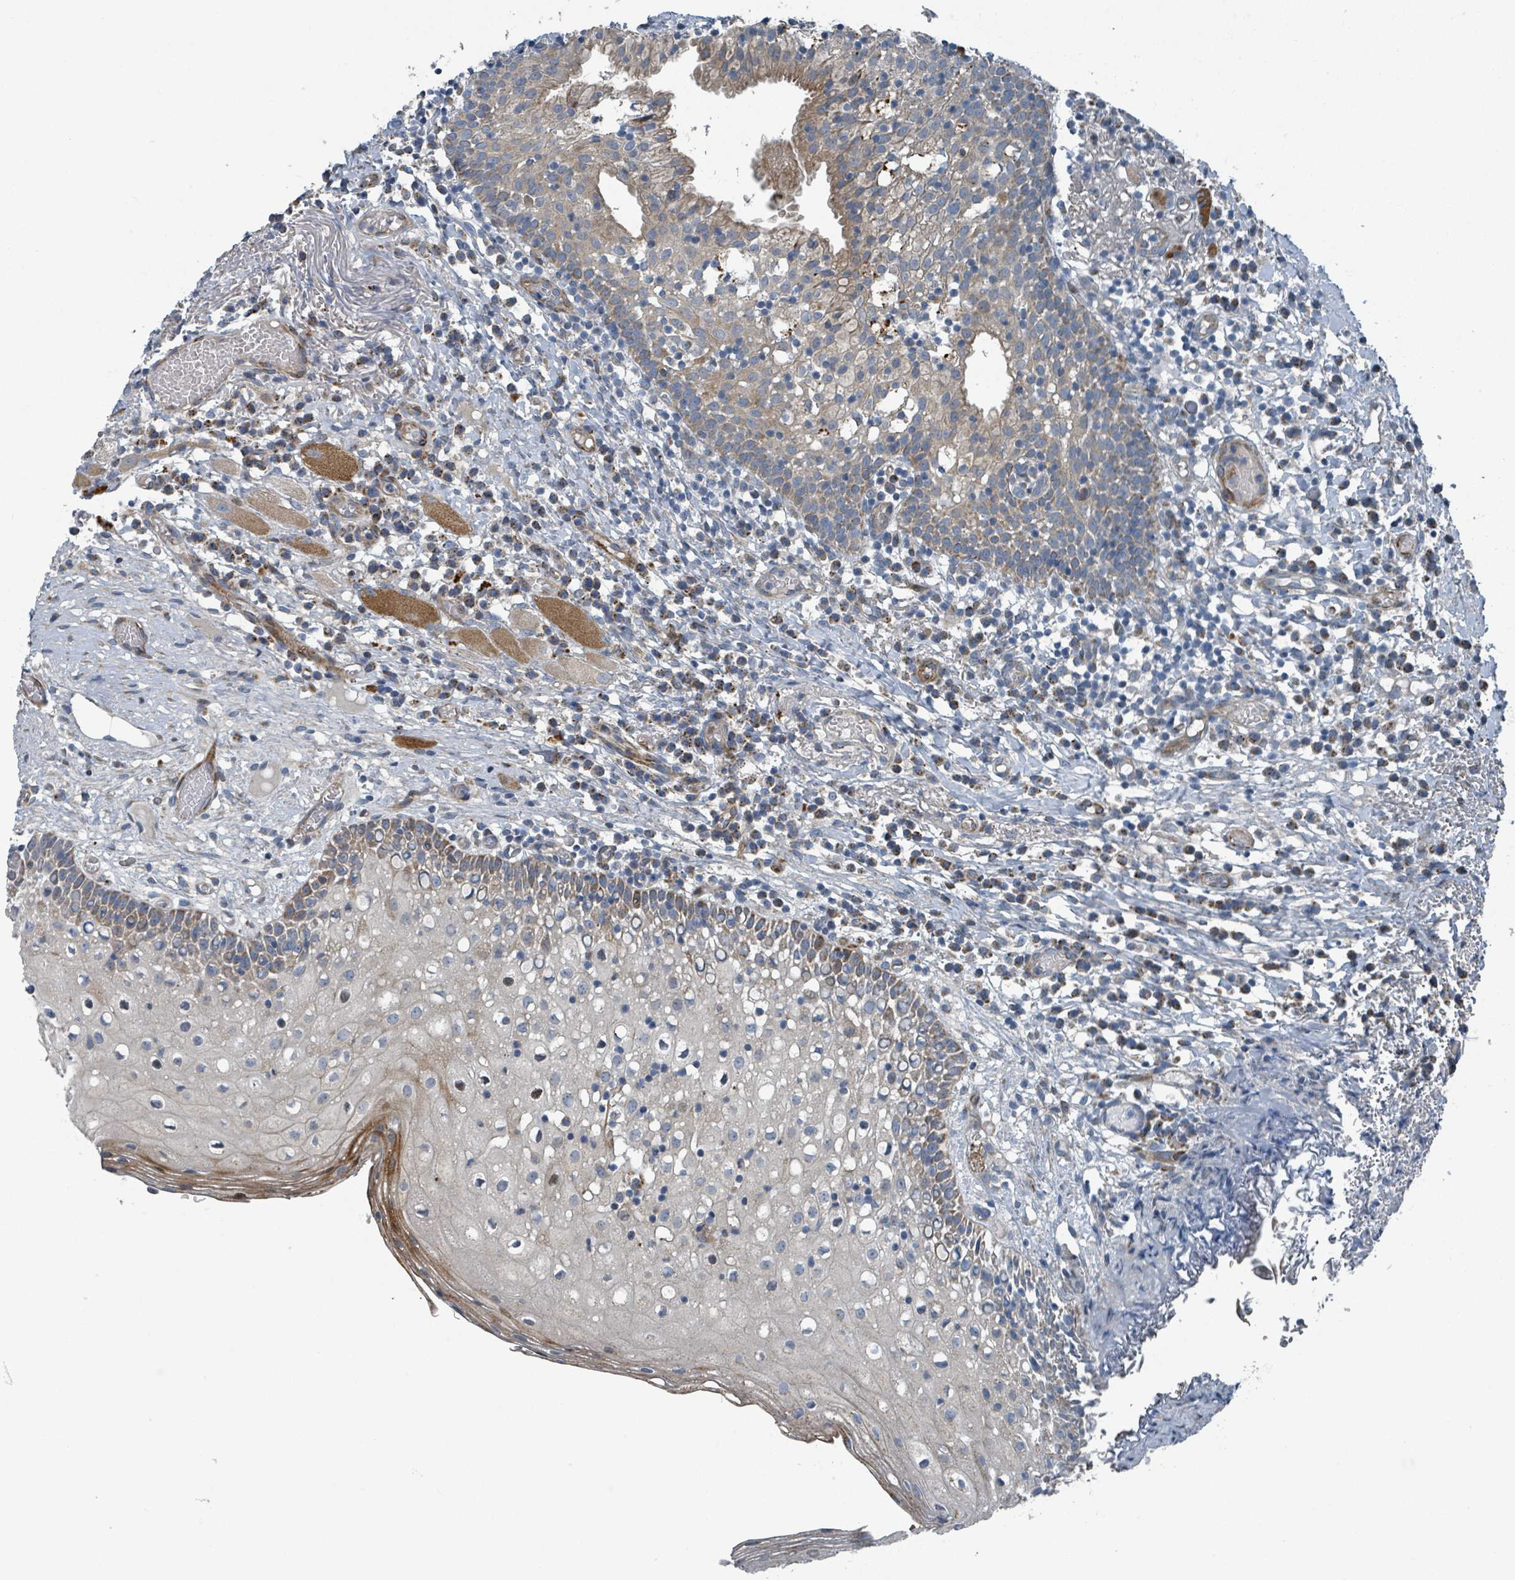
{"staining": {"intensity": "moderate", "quantity": "25%-75%", "location": "cytoplasmic/membranous,nuclear"}, "tissue": "oral mucosa", "cell_type": "Squamous epithelial cells", "image_type": "normal", "snomed": [{"axis": "morphology", "description": "Normal tissue, NOS"}, {"axis": "topography", "description": "Oral tissue"}], "caption": "Oral mucosa stained for a protein (brown) exhibits moderate cytoplasmic/membranous,nuclear positive expression in approximately 25%-75% of squamous epithelial cells.", "gene": "DIPK2A", "patient": {"sex": "male", "age": 60}}